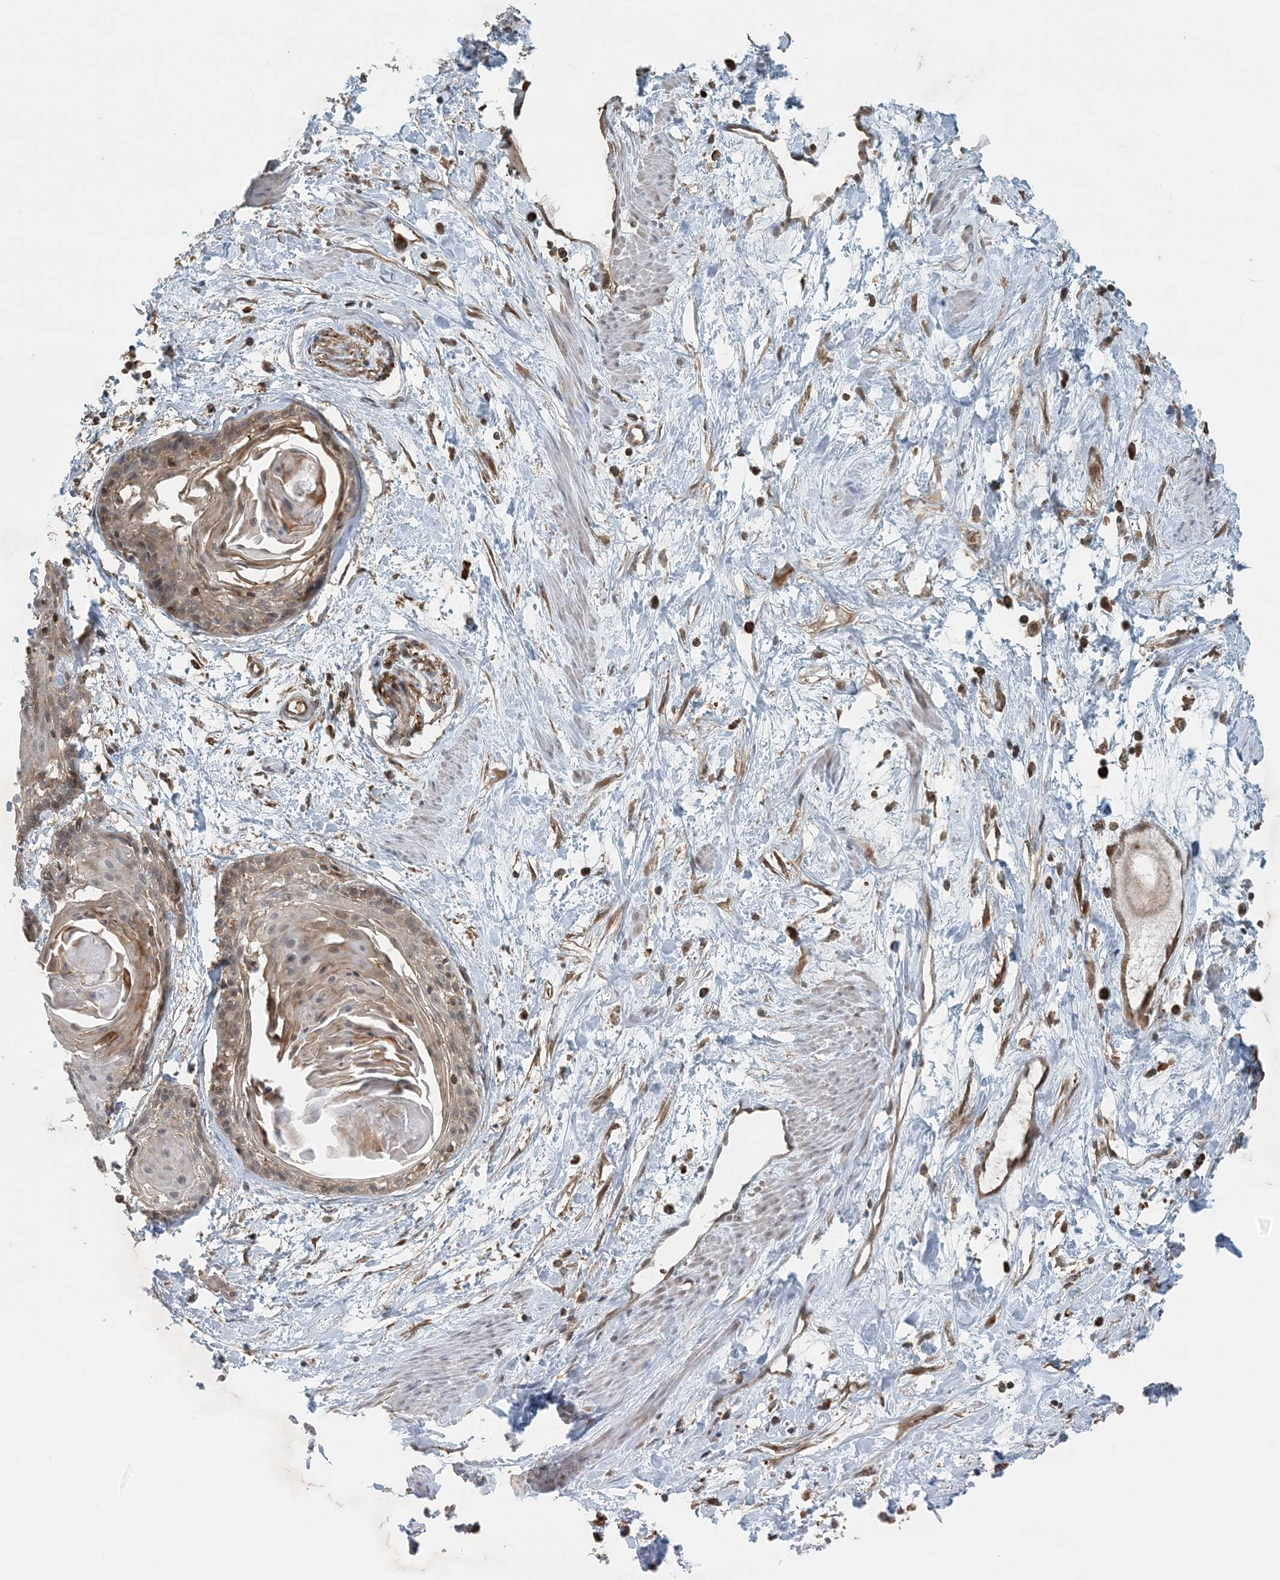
{"staining": {"intensity": "weak", "quantity": "25%-75%", "location": "cytoplasmic/membranous"}, "tissue": "cervical cancer", "cell_type": "Tumor cells", "image_type": "cancer", "snomed": [{"axis": "morphology", "description": "Squamous cell carcinoma, NOS"}, {"axis": "topography", "description": "Cervix"}], "caption": "Immunohistochemical staining of human cervical cancer reveals low levels of weak cytoplasmic/membranous protein expression in approximately 25%-75% of tumor cells. The staining was performed using DAB (3,3'-diaminobenzidine), with brown indicating positive protein expression. Nuclei are stained blue with hematoxylin.", "gene": "ZBTB3", "patient": {"sex": "female", "age": 57}}